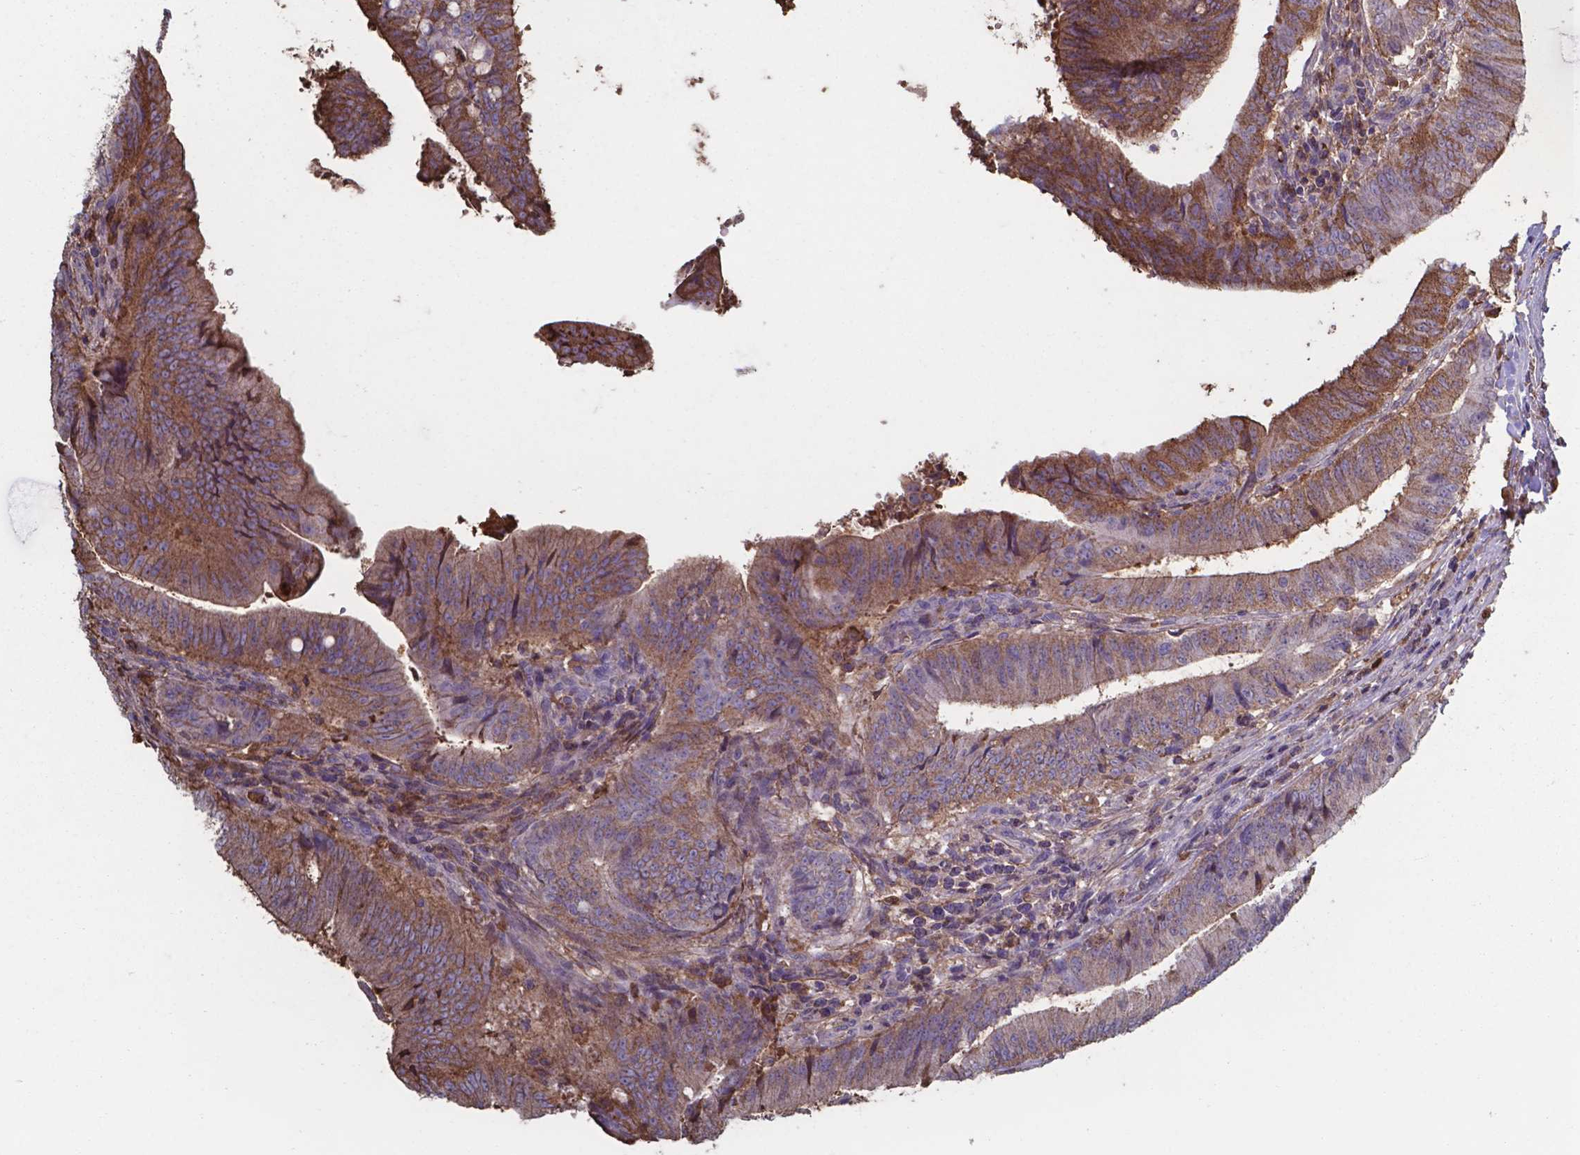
{"staining": {"intensity": "moderate", "quantity": ">75%", "location": "cytoplasmic/membranous"}, "tissue": "colorectal cancer", "cell_type": "Tumor cells", "image_type": "cancer", "snomed": [{"axis": "morphology", "description": "Adenocarcinoma, NOS"}, {"axis": "topography", "description": "Colon"}], "caption": "Colorectal cancer stained for a protein (brown) exhibits moderate cytoplasmic/membranous positive expression in about >75% of tumor cells.", "gene": "SERPINA1", "patient": {"sex": "female", "age": 43}}